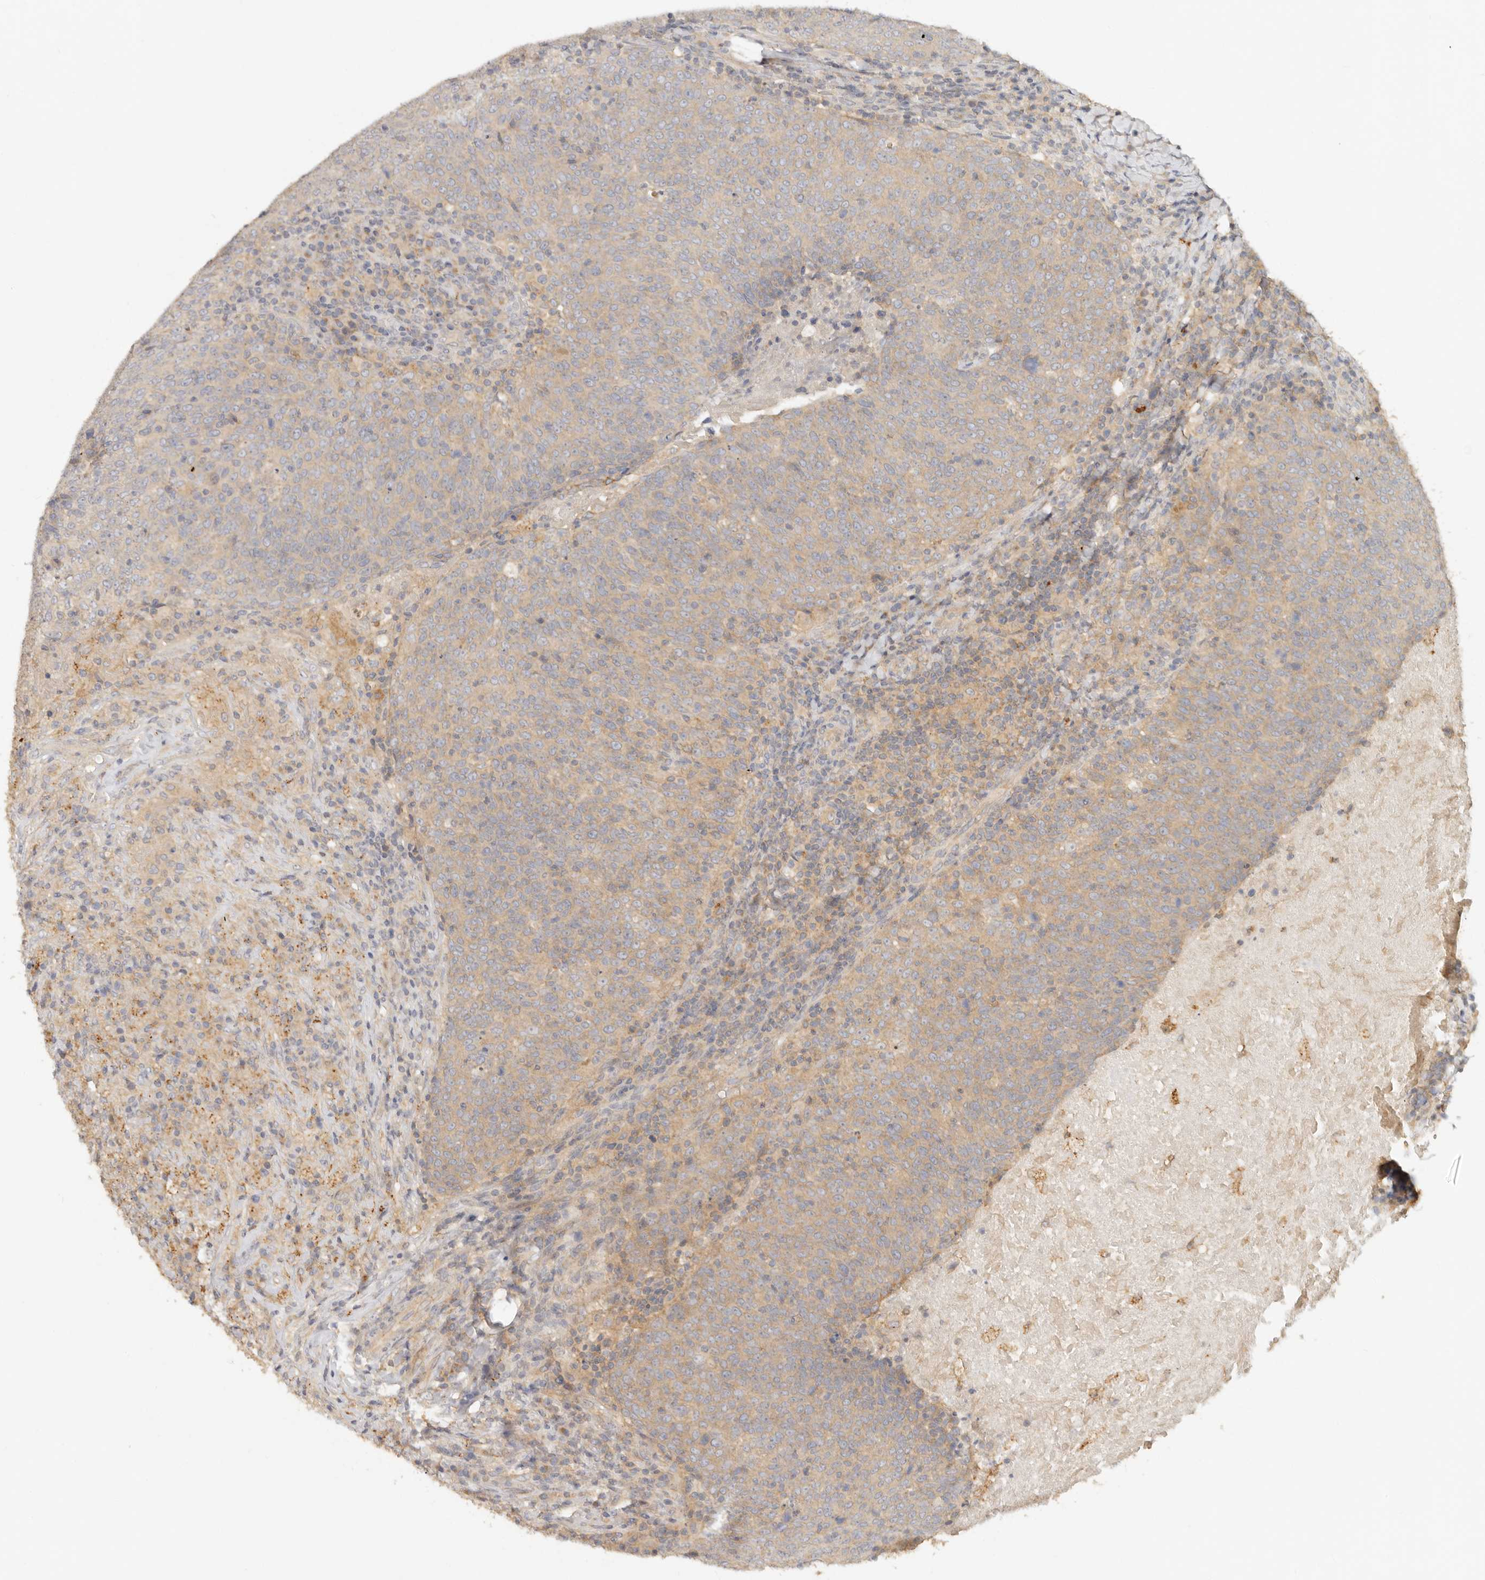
{"staining": {"intensity": "moderate", "quantity": "25%-75%", "location": "cytoplasmic/membranous"}, "tissue": "head and neck cancer", "cell_type": "Tumor cells", "image_type": "cancer", "snomed": [{"axis": "morphology", "description": "Squamous cell carcinoma, NOS"}, {"axis": "morphology", "description": "Squamous cell carcinoma, metastatic, NOS"}, {"axis": "topography", "description": "Lymph node"}, {"axis": "topography", "description": "Head-Neck"}], "caption": "Human head and neck metastatic squamous cell carcinoma stained for a protein (brown) reveals moderate cytoplasmic/membranous positive positivity in approximately 25%-75% of tumor cells.", "gene": "HECTD3", "patient": {"sex": "male", "age": 62}}